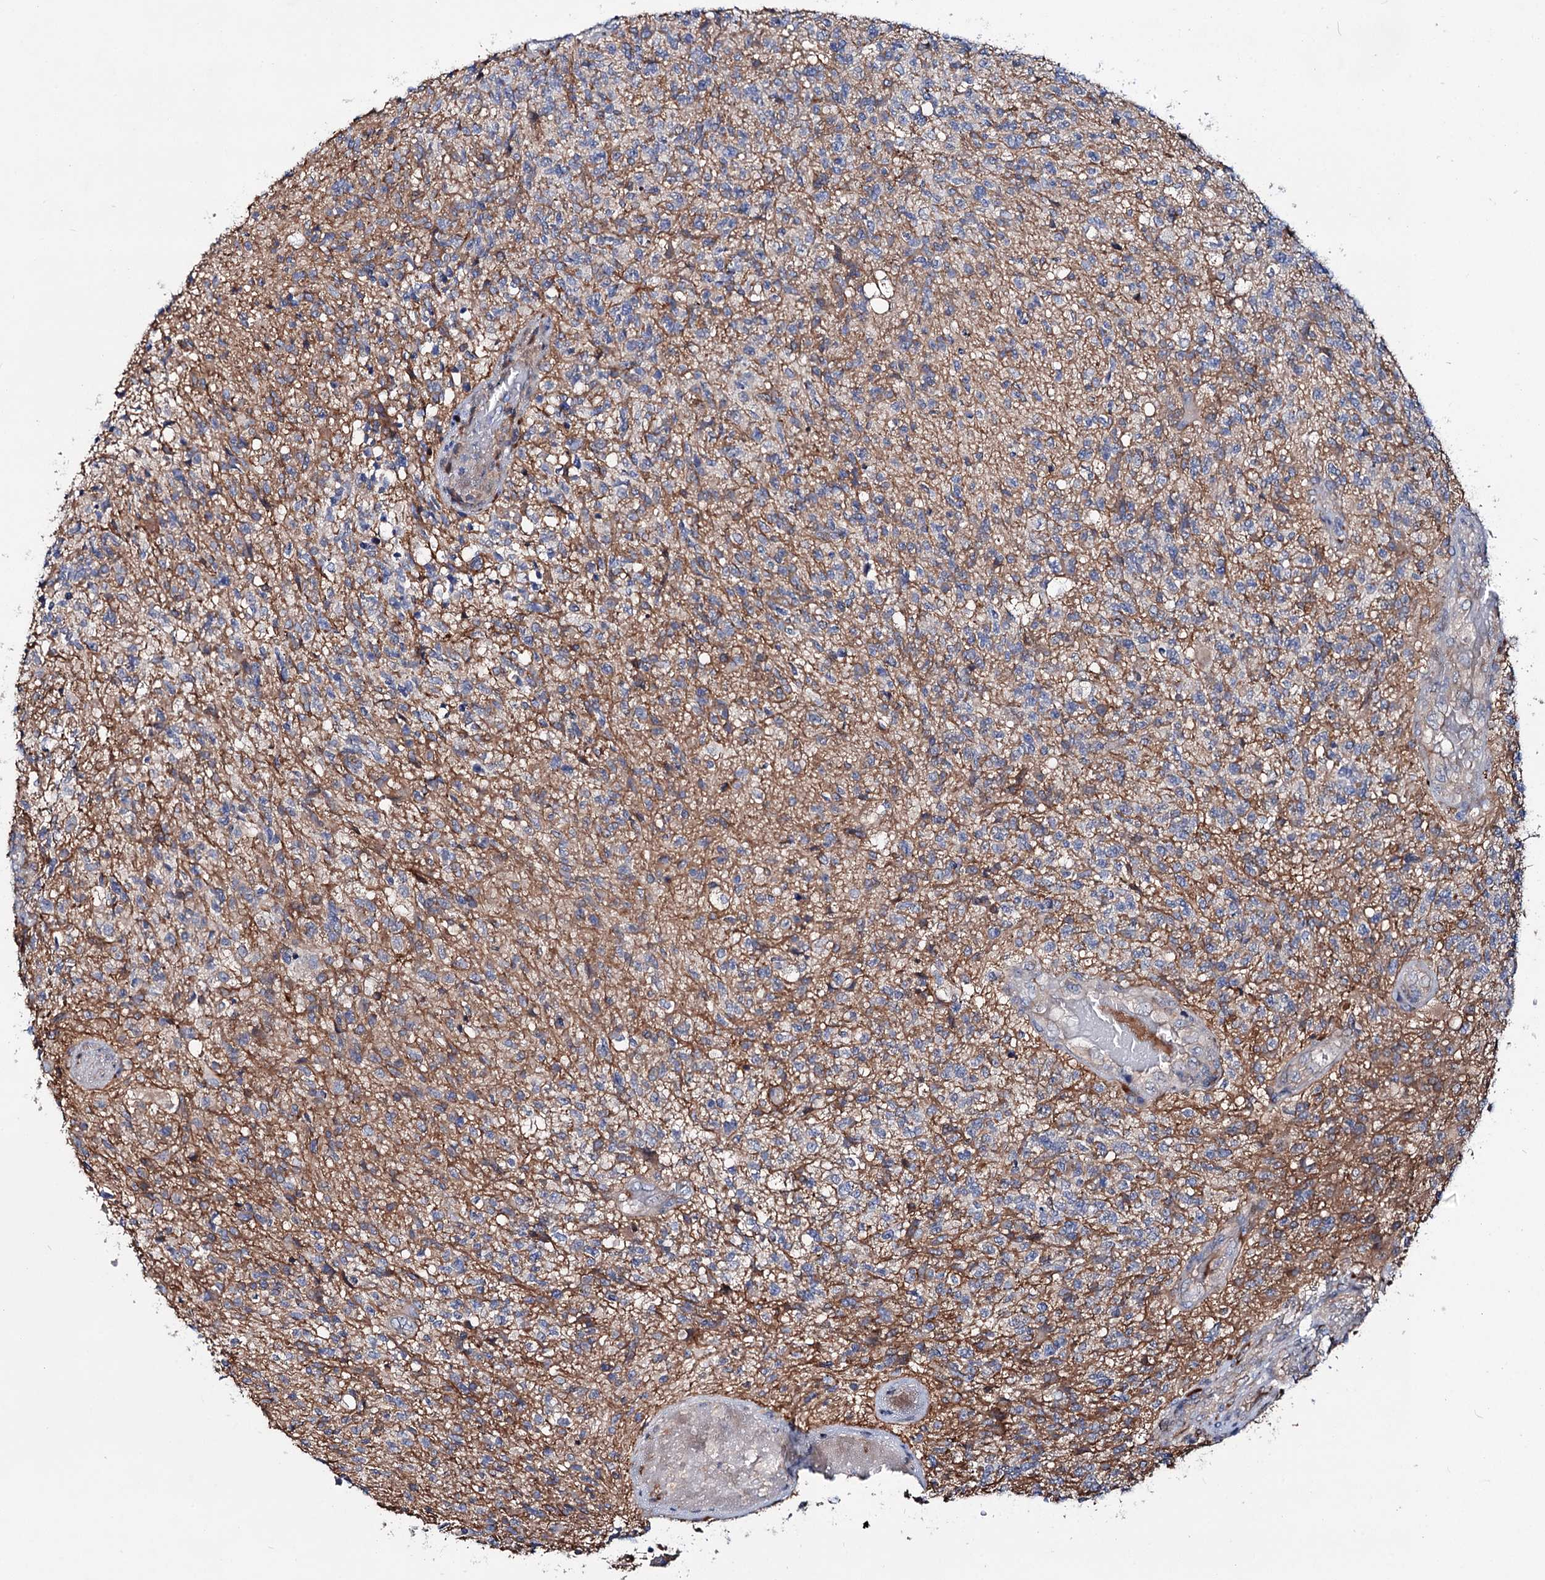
{"staining": {"intensity": "negative", "quantity": "none", "location": "none"}, "tissue": "glioma", "cell_type": "Tumor cells", "image_type": "cancer", "snomed": [{"axis": "morphology", "description": "Glioma, malignant, High grade"}, {"axis": "topography", "description": "Brain"}], "caption": "The image shows no staining of tumor cells in malignant high-grade glioma.", "gene": "PTDSS2", "patient": {"sex": "male", "age": 56}}